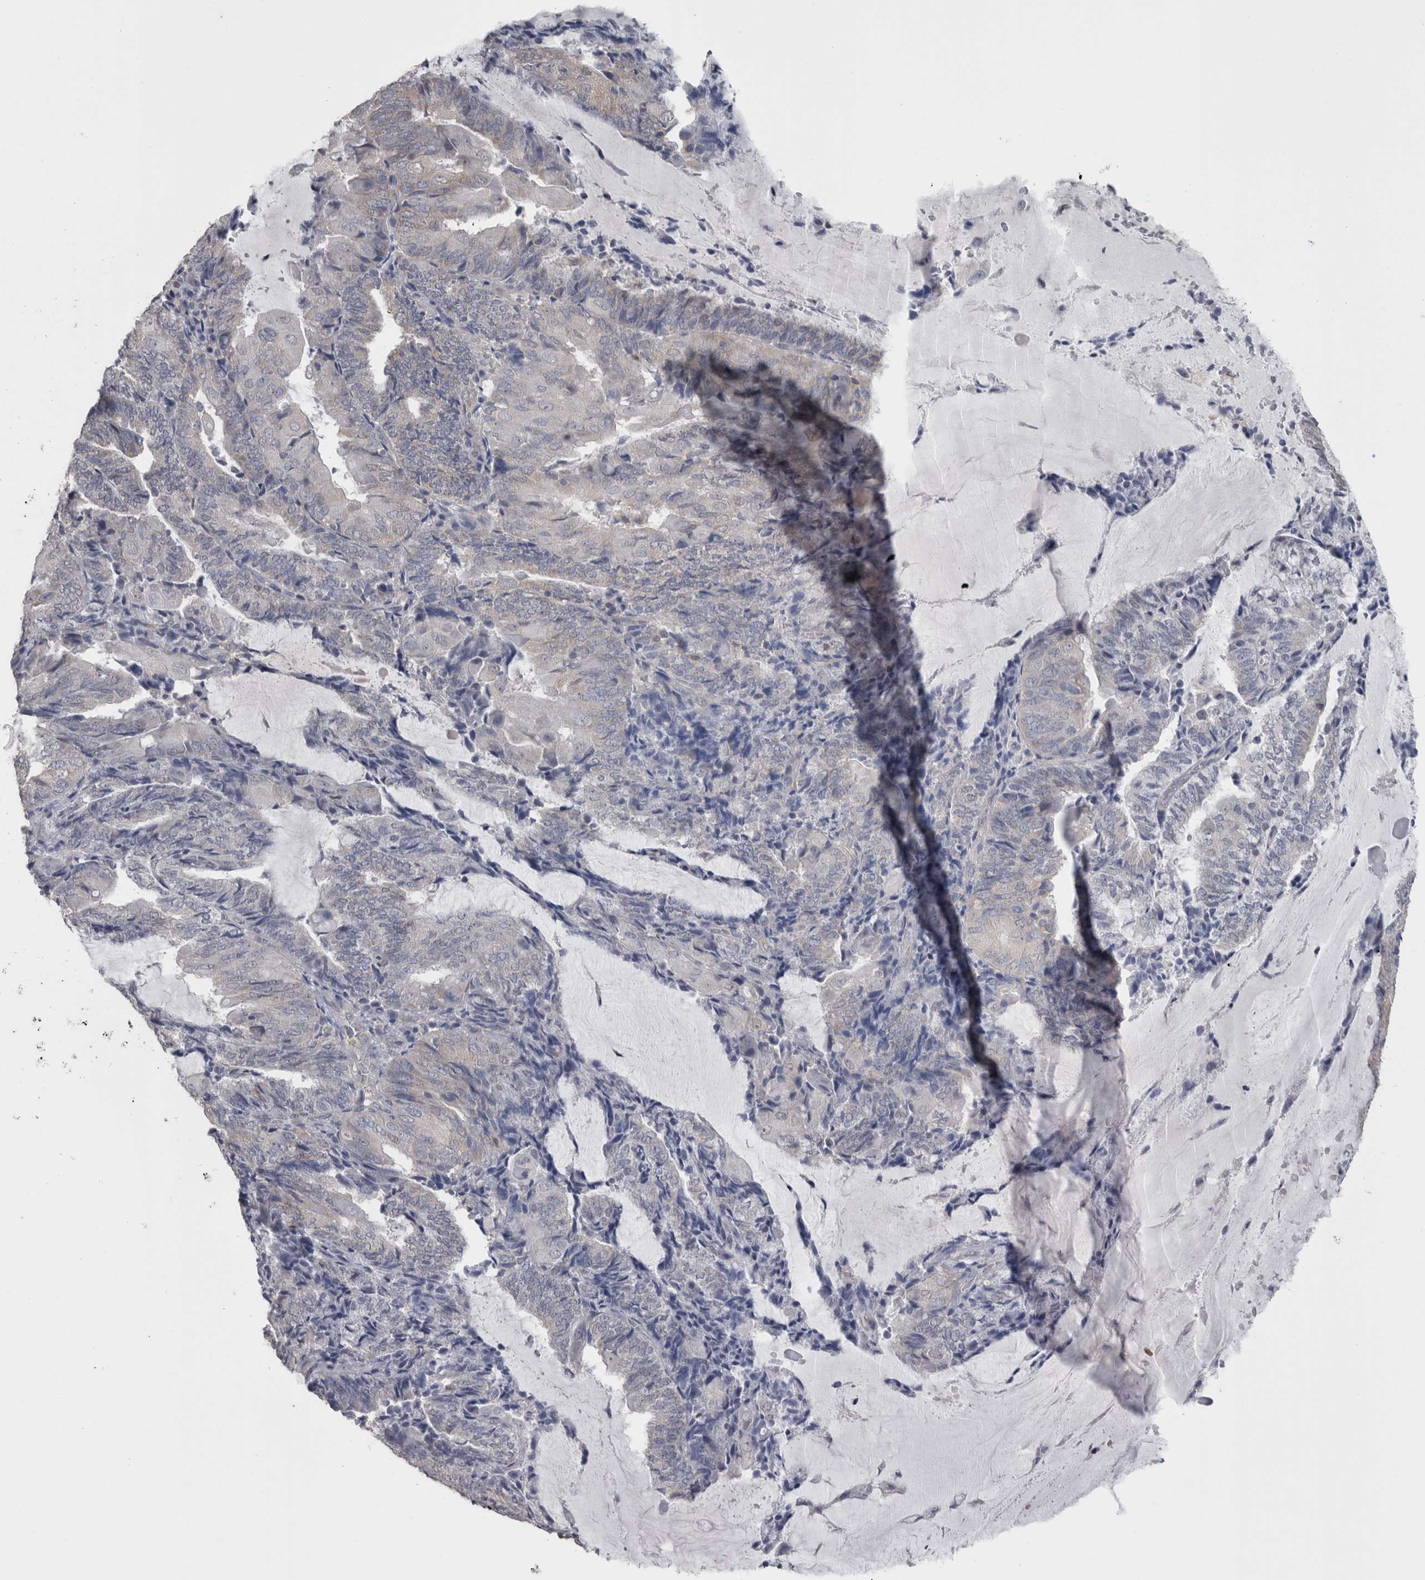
{"staining": {"intensity": "negative", "quantity": "none", "location": "none"}, "tissue": "endometrial cancer", "cell_type": "Tumor cells", "image_type": "cancer", "snomed": [{"axis": "morphology", "description": "Adenocarcinoma, NOS"}, {"axis": "topography", "description": "Endometrium"}], "caption": "The image shows no significant expression in tumor cells of endometrial cancer. The staining is performed using DAB brown chromogen with nuclei counter-stained in using hematoxylin.", "gene": "DDX6", "patient": {"sex": "female", "age": 81}}